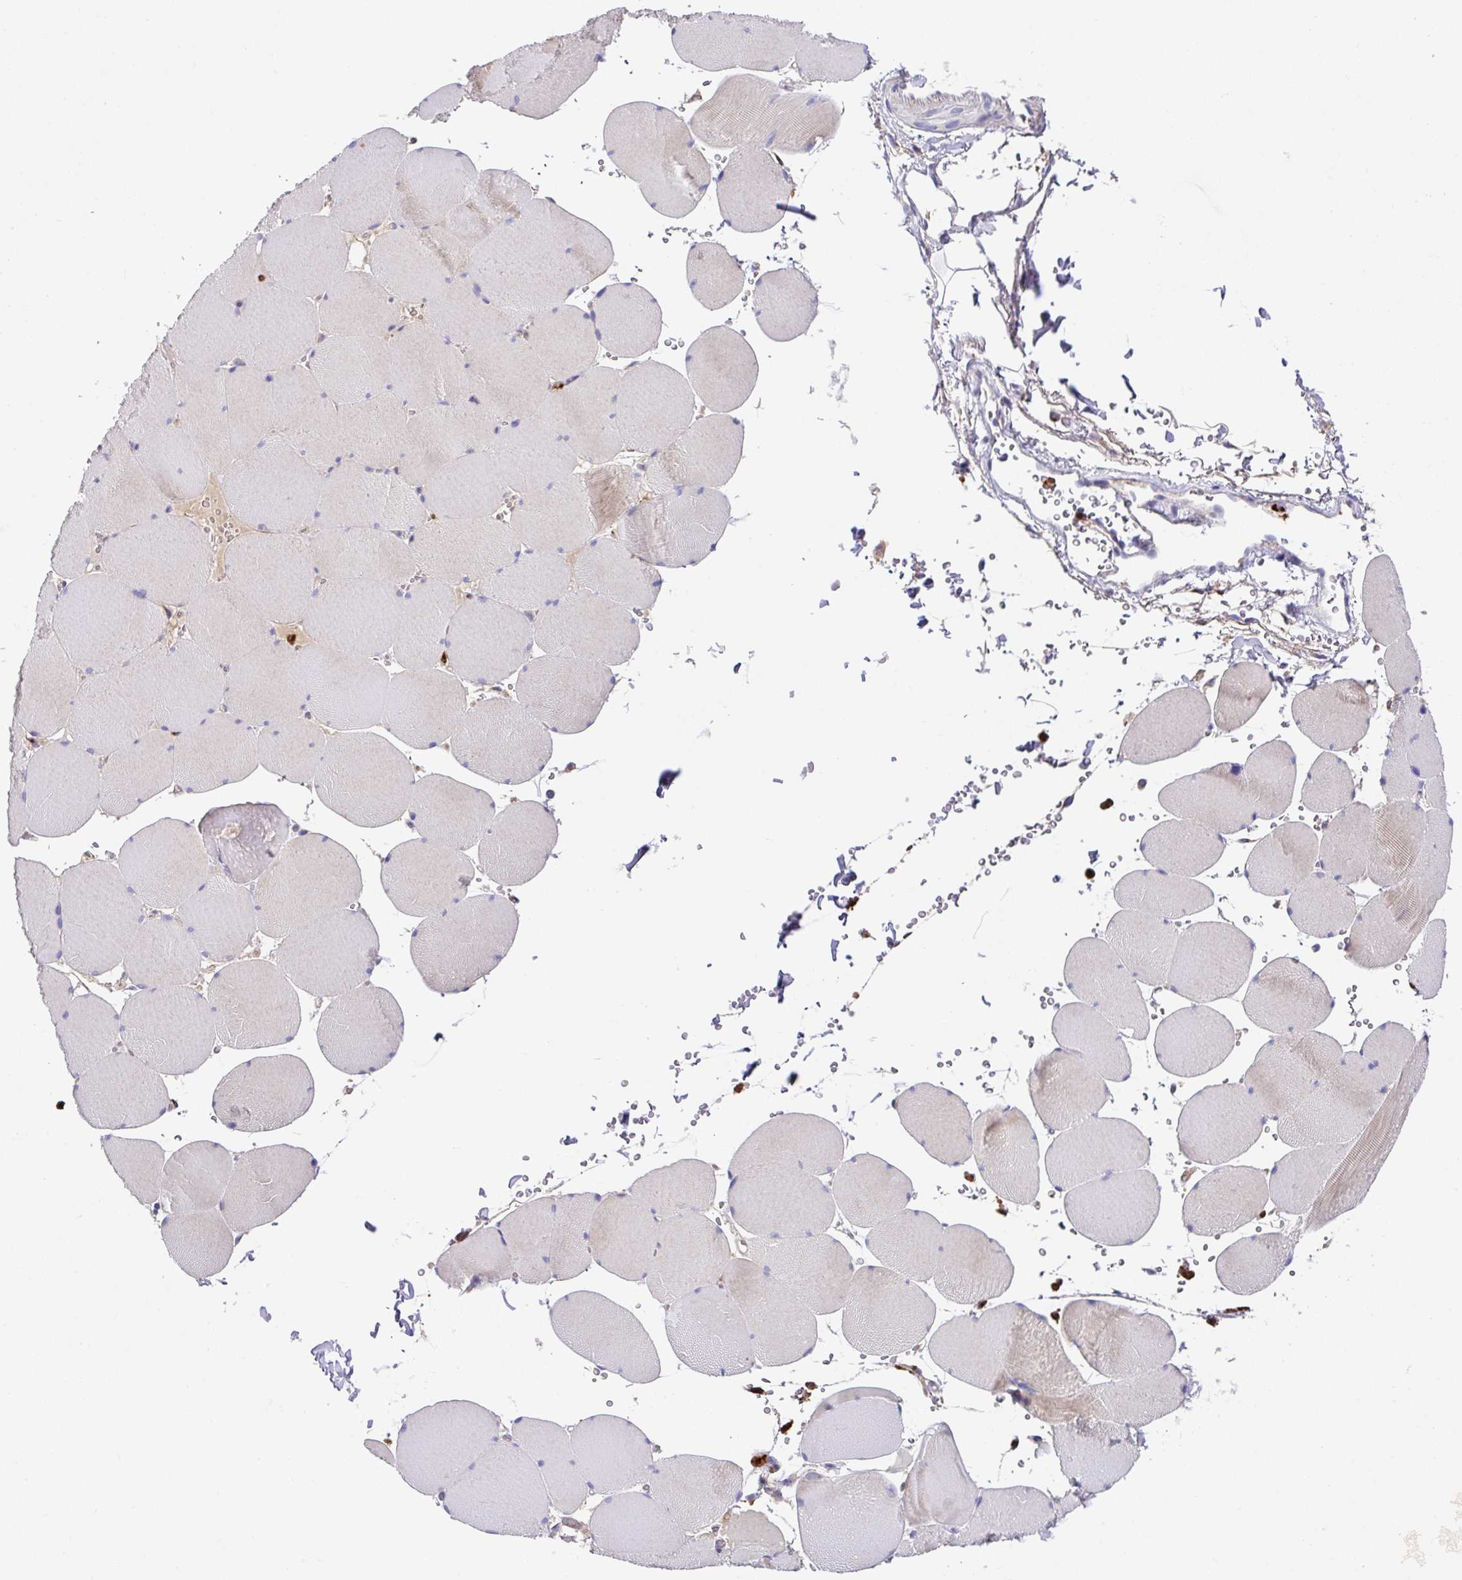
{"staining": {"intensity": "weak", "quantity": "25%-75%", "location": "cytoplasmic/membranous"}, "tissue": "skeletal muscle", "cell_type": "Myocytes", "image_type": "normal", "snomed": [{"axis": "morphology", "description": "Normal tissue, NOS"}, {"axis": "topography", "description": "Skeletal muscle"}, {"axis": "topography", "description": "Head-Neck"}], "caption": "Skeletal muscle stained with DAB IHC demonstrates low levels of weak cytoplasmic/membranous expression in about 25%-75% of myocytes.", "gene": "CRISP3", "patient": {"sex": "male", "age": 66}}